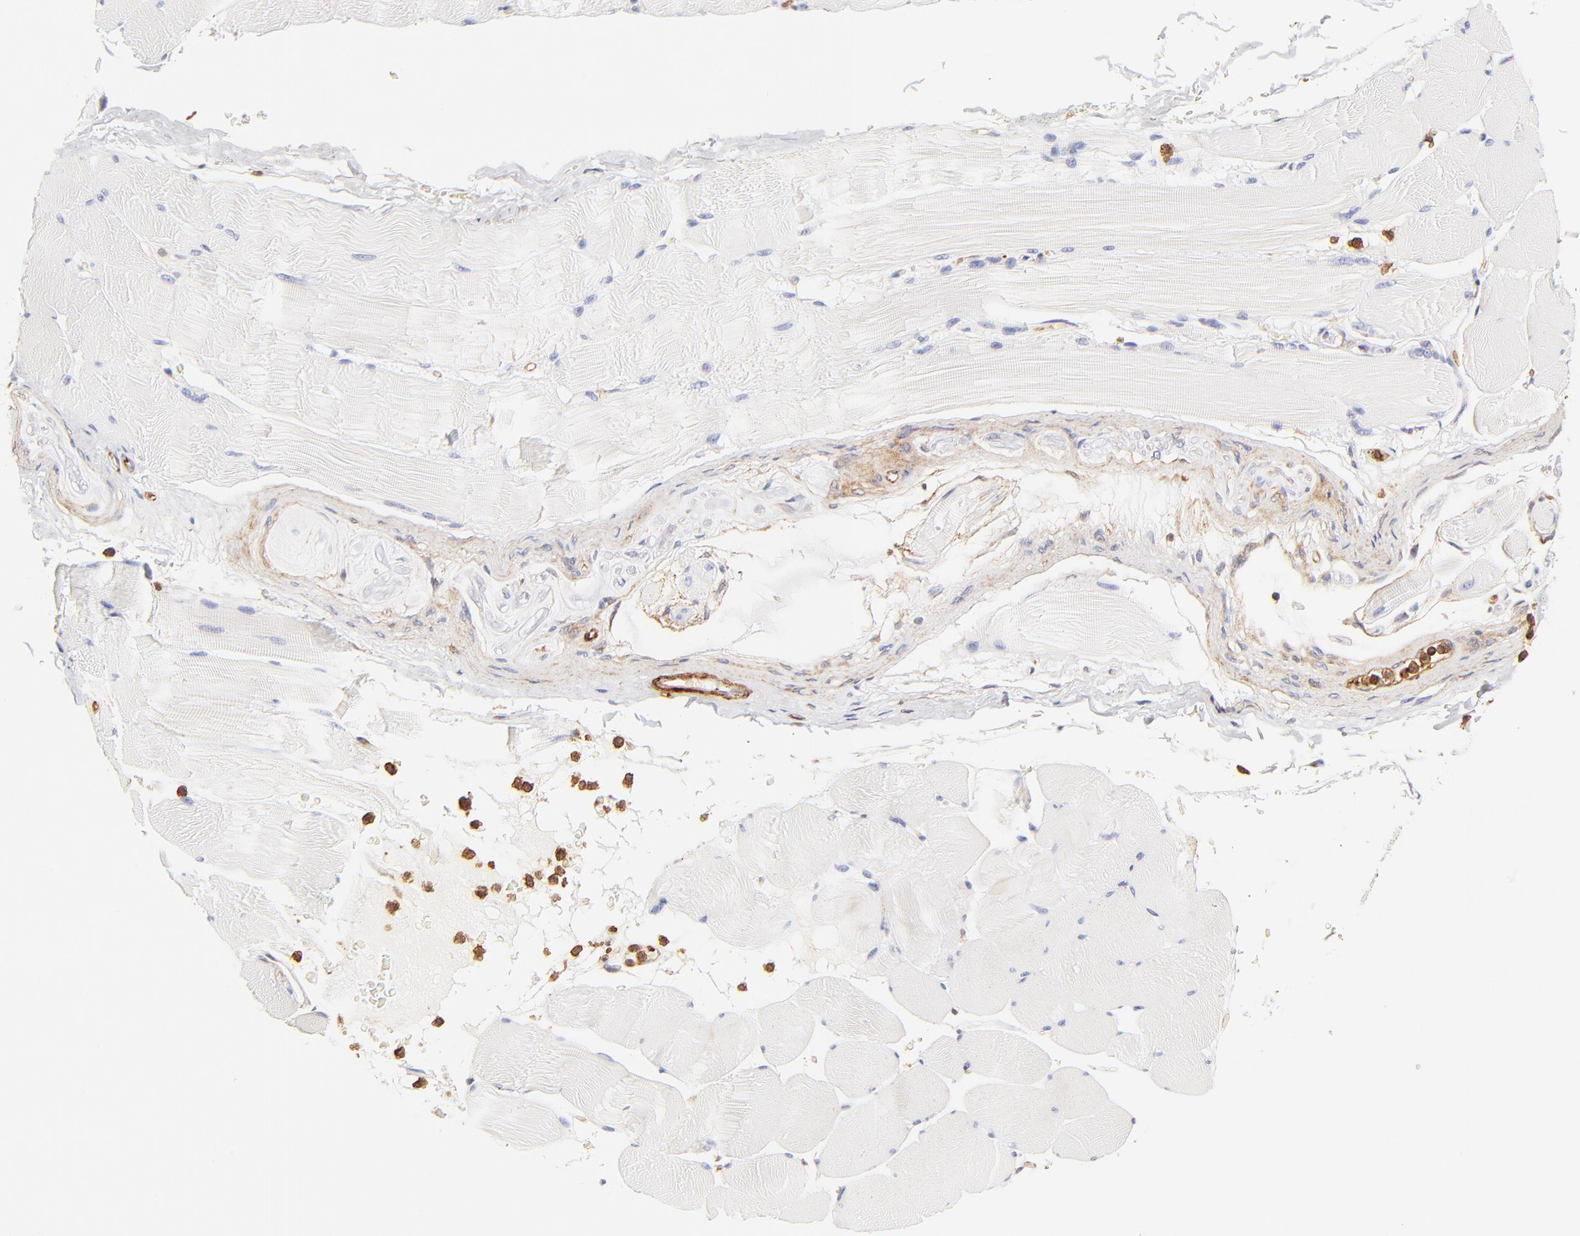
{"staining": {"intensity": "negative", "quantity": "none", "location": "none"}, "tissue": "skeletal muscle", "cell_type": "Myocytes", "image_type": "normal", "snomed": [{"axis": "morphology", "description": "Normal tissue, NOS"}, {"axis": "topography", "description": "Skeletal muscle"}], "caption": "Myocytes are negative for brown protein staining in unremarkable skeletal muscle. Nuclei are stained in blue.", "gene": "FLNA", "patient": {"sex": "male", "age": 62}}